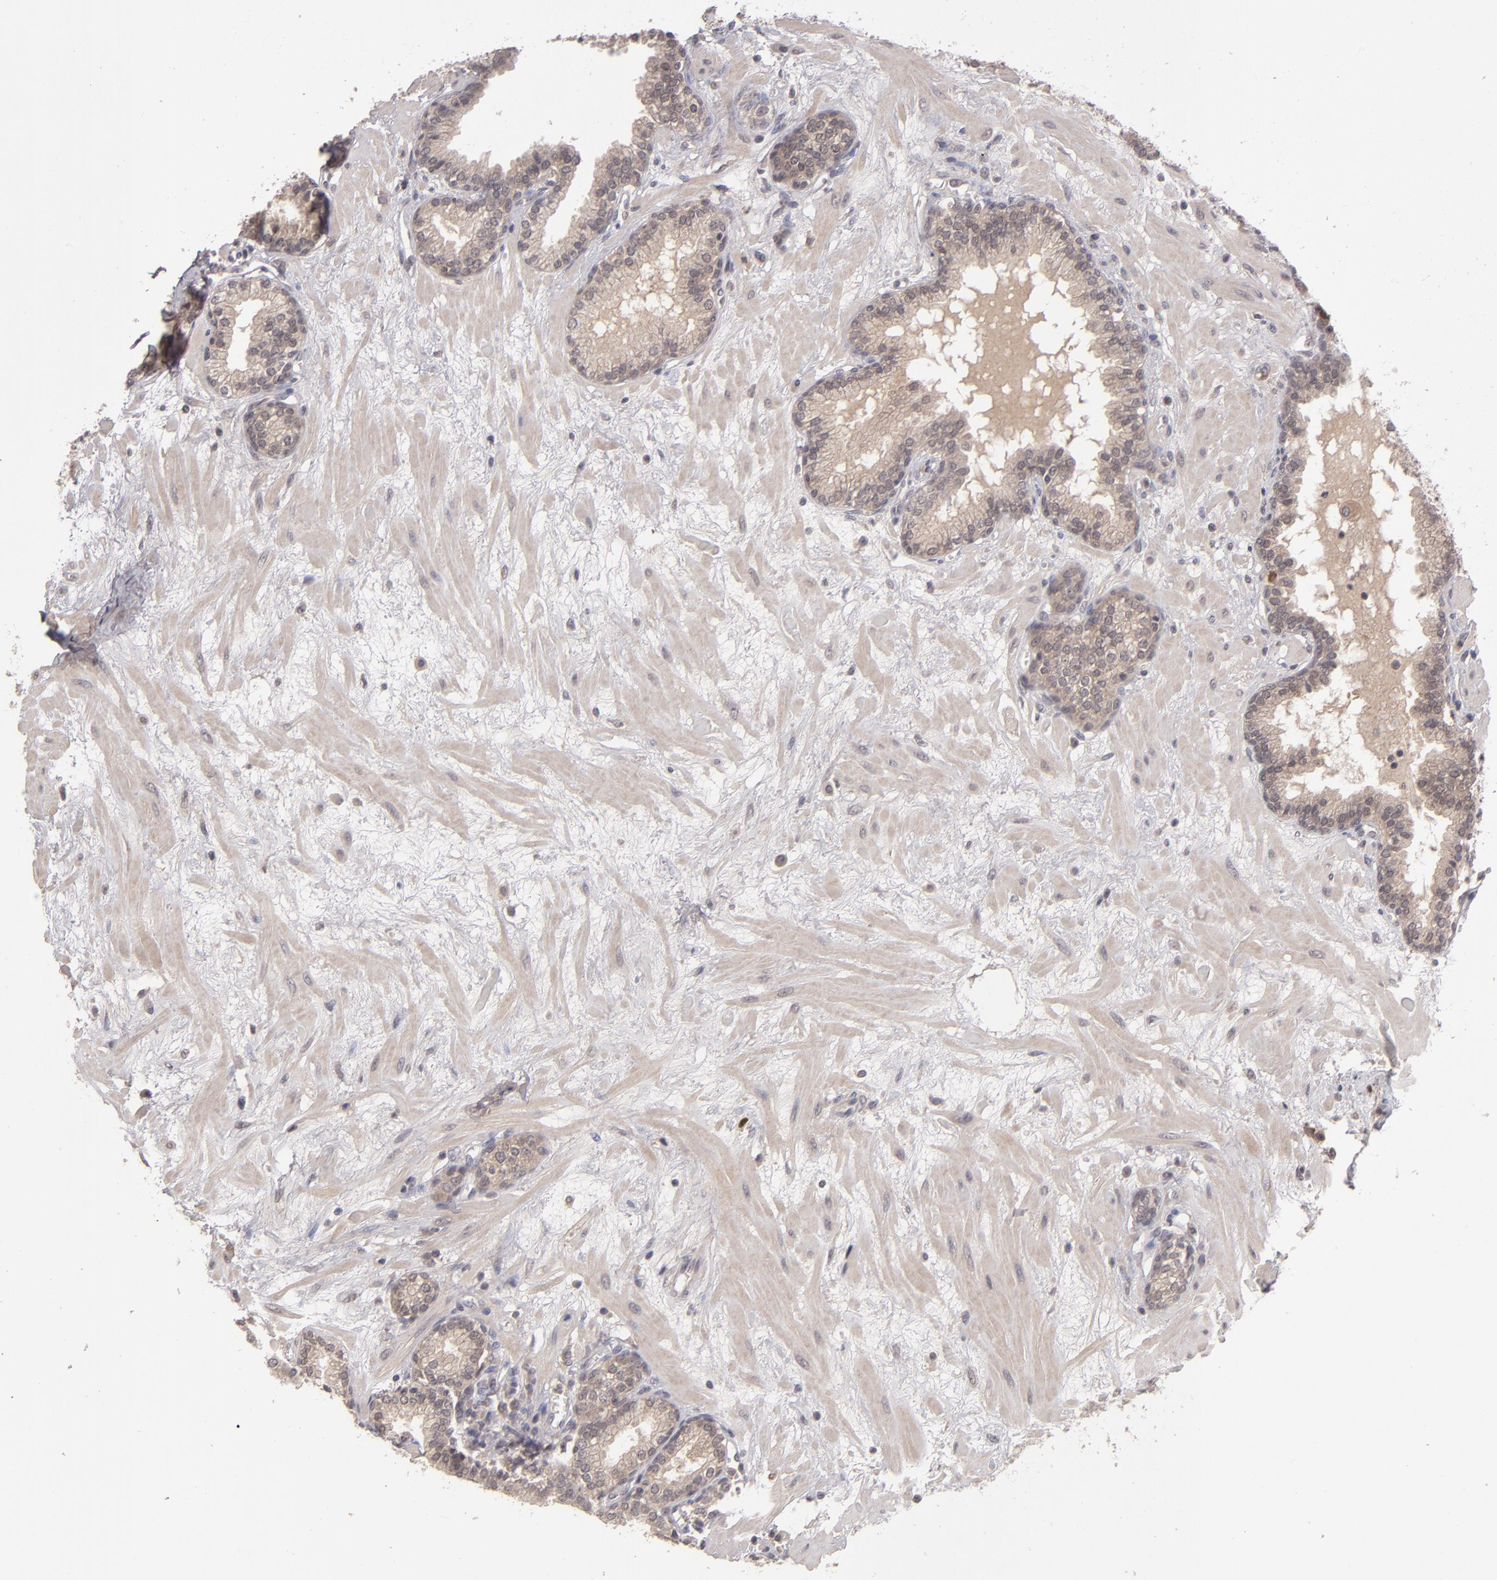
{"staining": {"intensity": "weak", "quantity": ">75%", "location": "cytoplasmic/membranous"}, "tissue": "prostate", "cell_type": "Glandular cells", "image_type": "normal", "snomed": [{"axis": "morphology", "description": "Normal tissue, NOS"}, {"axis": "topography", "description": "Prostate"}], "caption": "This is a micrograph of immunohistochemistry (IHC) staining of benign prostate, which shows weak expression in the cytoplasmic/membranous of glandular cells.", "gene": "TYMS", "patient": {"sex": "male", "age": 64}}